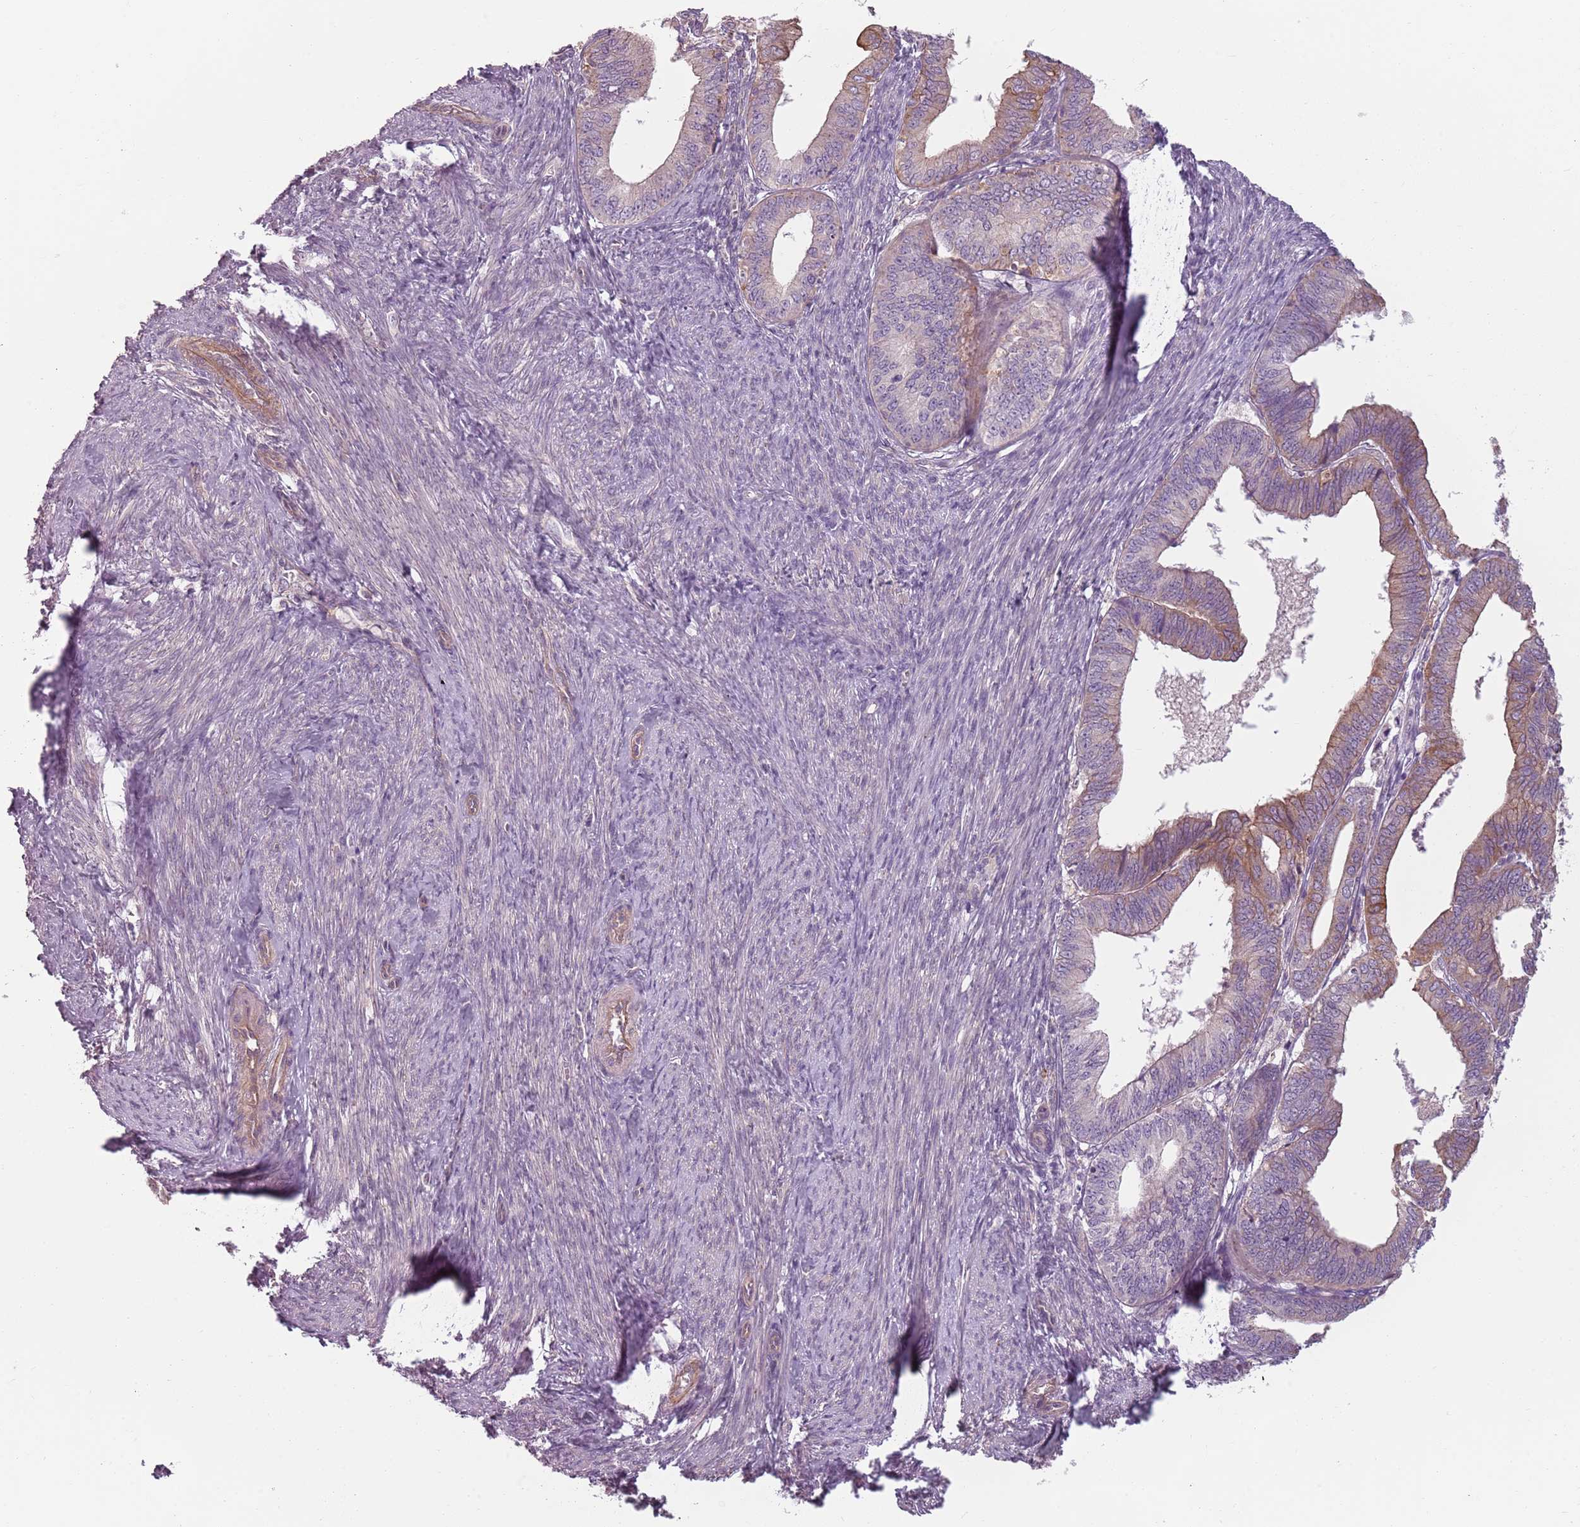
{"staining": {"intensity": "strong", "quantity": "25%-75%", "location": "cytoplasmic/membranous"}, "tissue": "endometrial cancer", "cell_type": "Tumor cells", "image_type": "cancer", "snomed": [{"axis": "morphology", "description": "Adenocarcinoma, NOS"}, {"axis": "topography", "description": "Endometrium"}], "caption": "The image exhibits staining of adenocarcinoma (endometrial), revealing strong cytoplasmic/membranous protein expression (brown color) within tumor cells.", "gene": "TLCD2", "patient": {"sex": "female", "age": 56}}